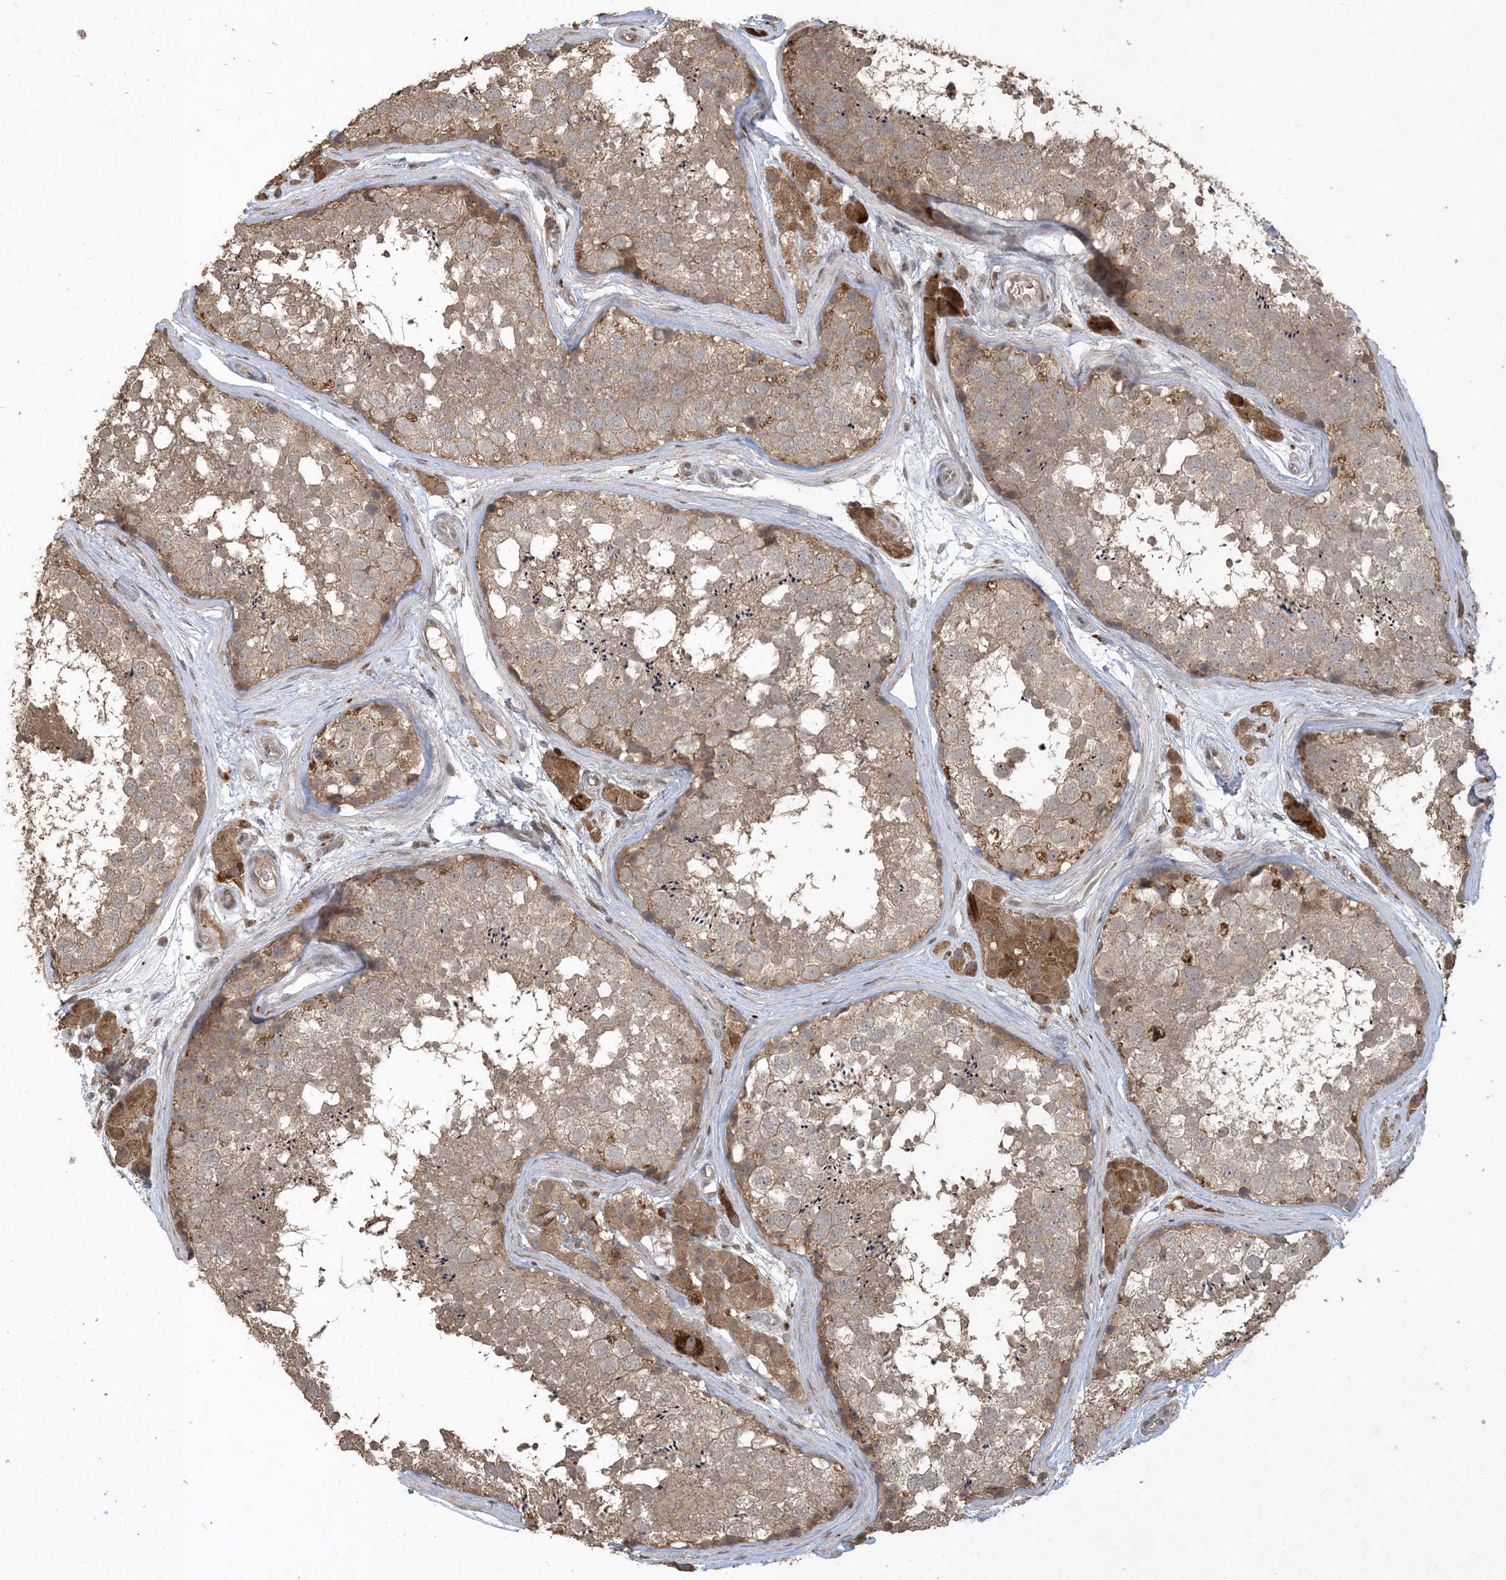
{"staining": {"intensity": "moderate", "quantity": "25%-75%", "location": "cytoplasmic/membranous"}, "tissue": "testis", "cell_type": "Cells in seminiferous ducts", "image_type": "normal", "snomed": [{"axis": "morphology", "description": "Normal tissue, NOS"}, {"axis": "topography", "description": "Testis"}], "caption": "Immunohistochemical staining of unremarkable human testis exhibits 25%-75% levels of moderate cytoplasmic/membranous protein positivity in approximately 25%-75% of cells in seminiferous ducts. The staining is performed using DAB brown chromogen to label protein expression. The nuclei are counter-stained blue using hematoxylin.", "gene": "EFCAB8", "patient": {"sex": "male", "age": 56}}